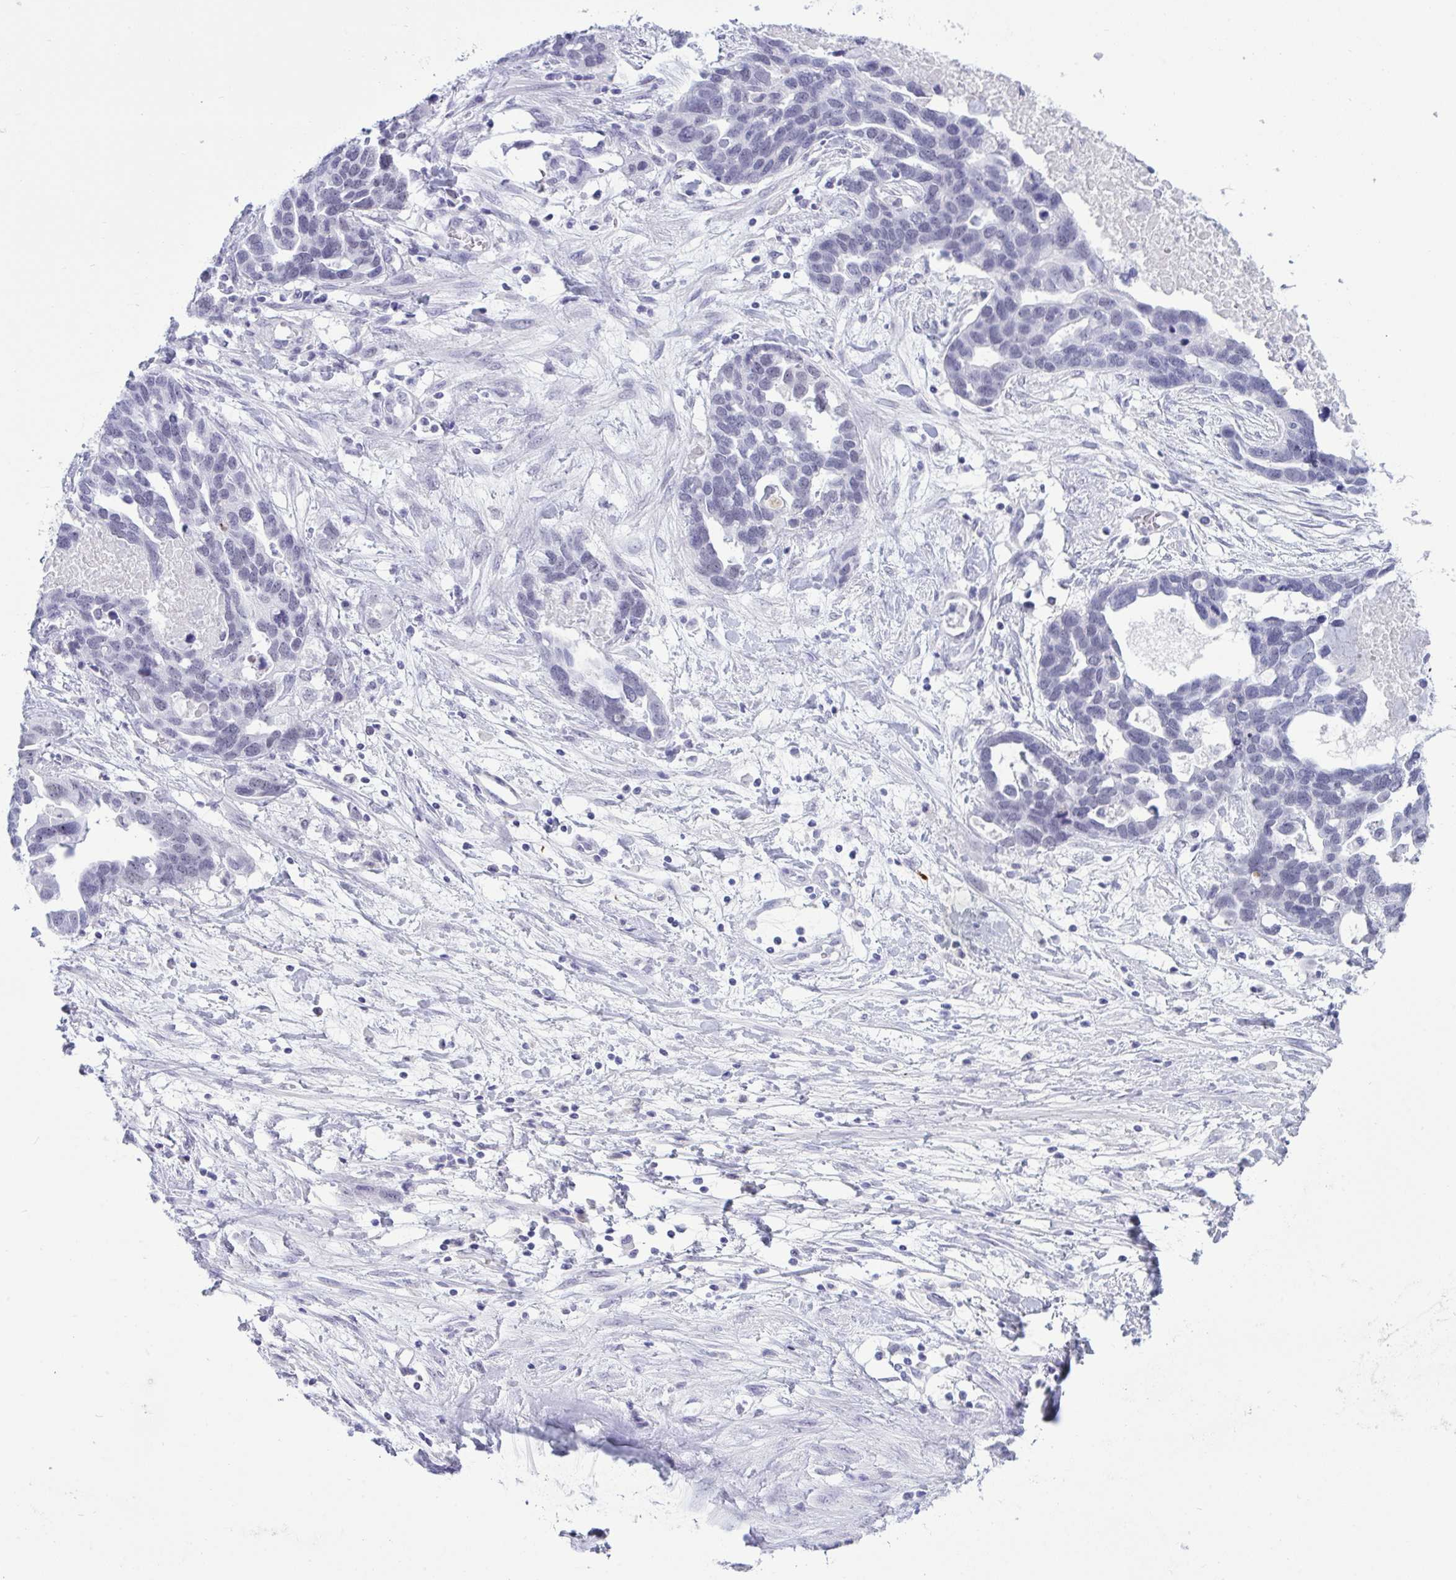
{"staining": {"intensity": "negative", "quantity": "none", "location": "none"}, "tissue": "ovarian cancer", "cell_type": "Tumor cells", "image_type": "cancer", "snomed": [{"axis": "morphology", "description": "Cystadenocarcinoma, serous, NOS"}, {"axis": "topography", "description": "Ovary"}], "caption": "Immunohistochemistry micrograph of ovarian cancer (serous cystadenocarcinoma) stained for a protein (brown), which shows no staining in tumor cells.", "gene": "ELN", "patient": {"sex": "female", "age": 54}}